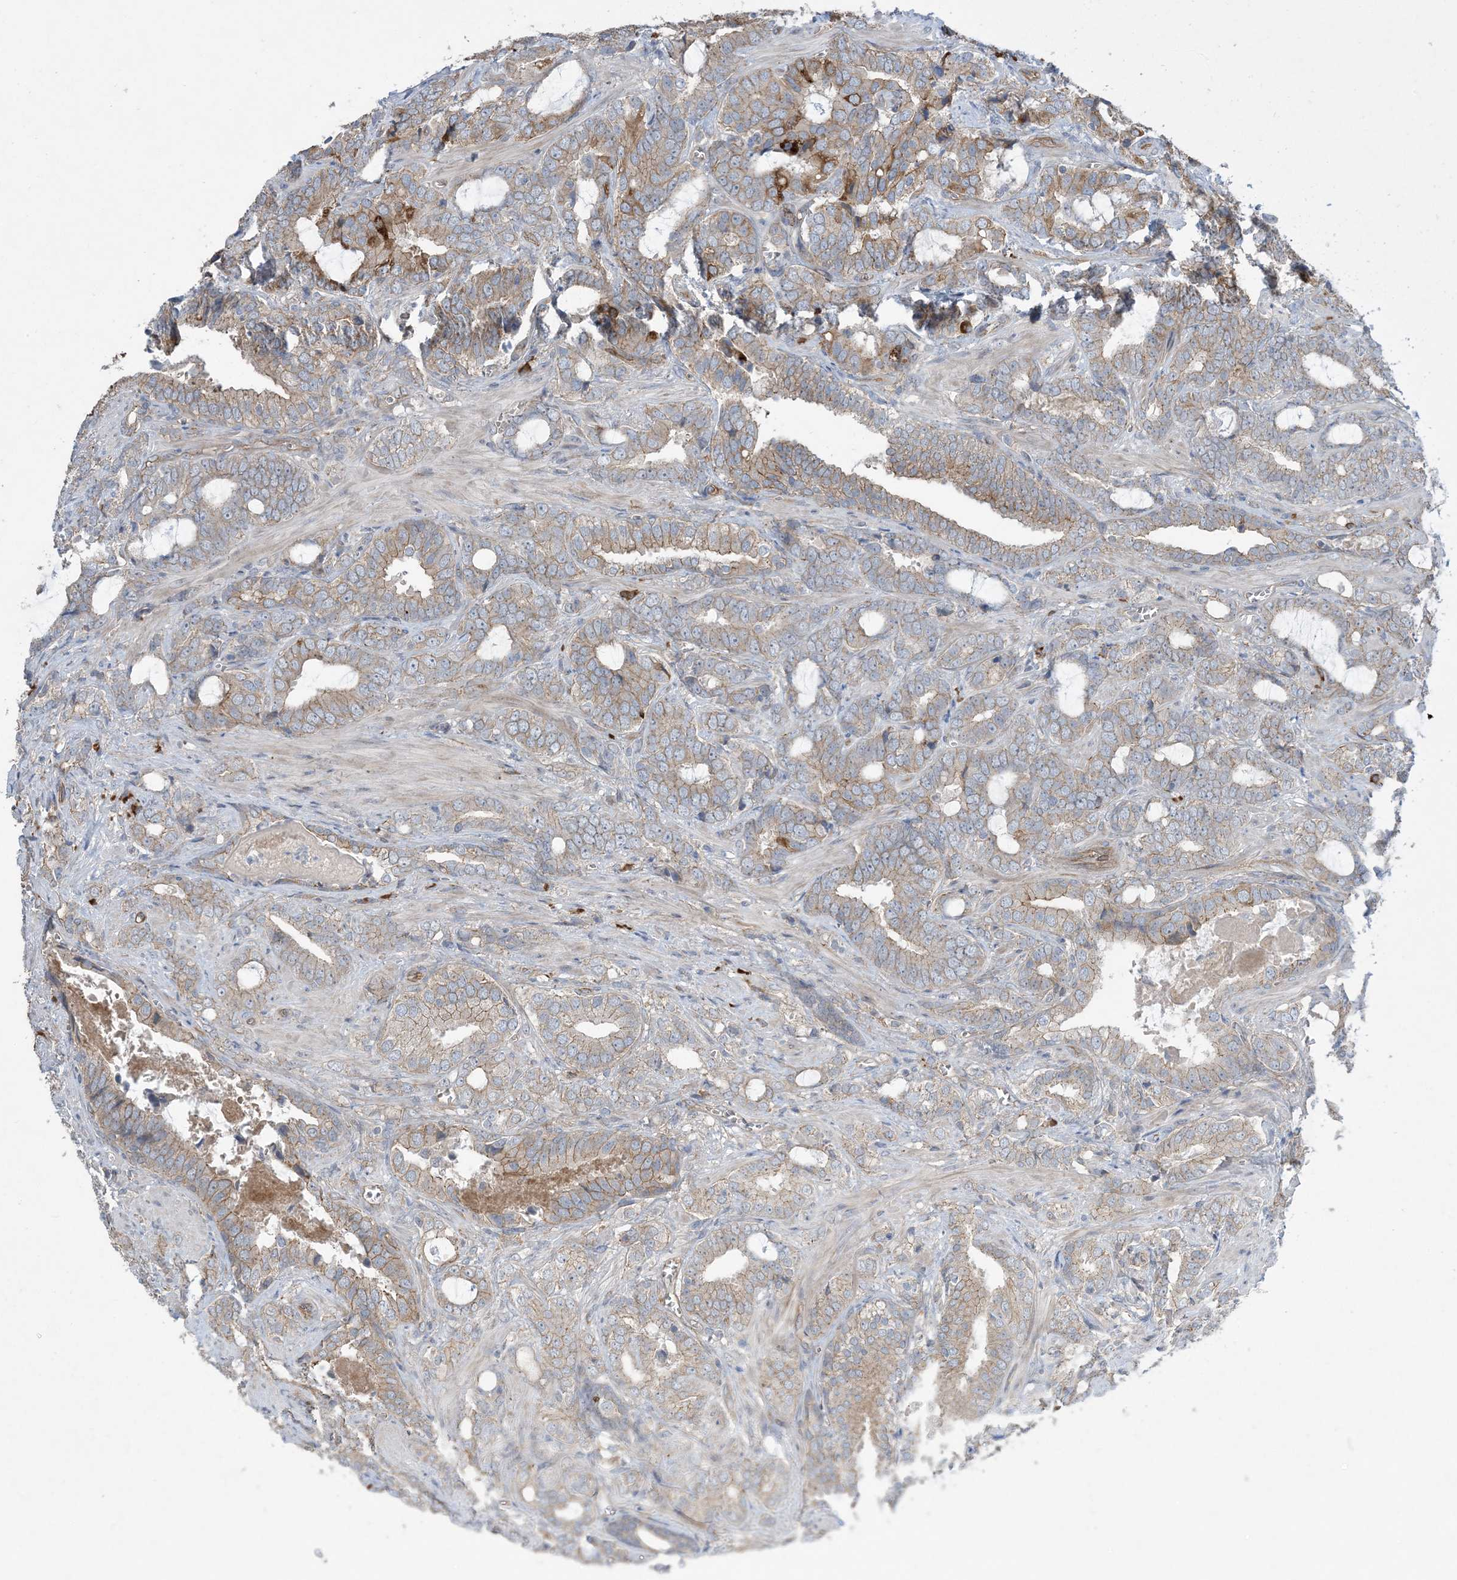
{"staining": {"intensity": "moderate", "quantity": "25%-75%", "location": "cytoplasmic/membranous"}, "tissue": "prostate cancer", "cell_type": "Tumor cells", "image_type": "cancer", "snomed": [{"axis": "morphology", "description": "Adenocarcinoma, High grade"}, {"axis": "topography", "description": "Prostate and seminal vesicle, NOS"}], "caption": "High-grade adenocarcinoma (prostate) stained for a protein reveals moderate cytoplasmic/membranous positivity in tumor cells.", "gene": "AOC1", "patient": {"sex": "male", "age": 67}}